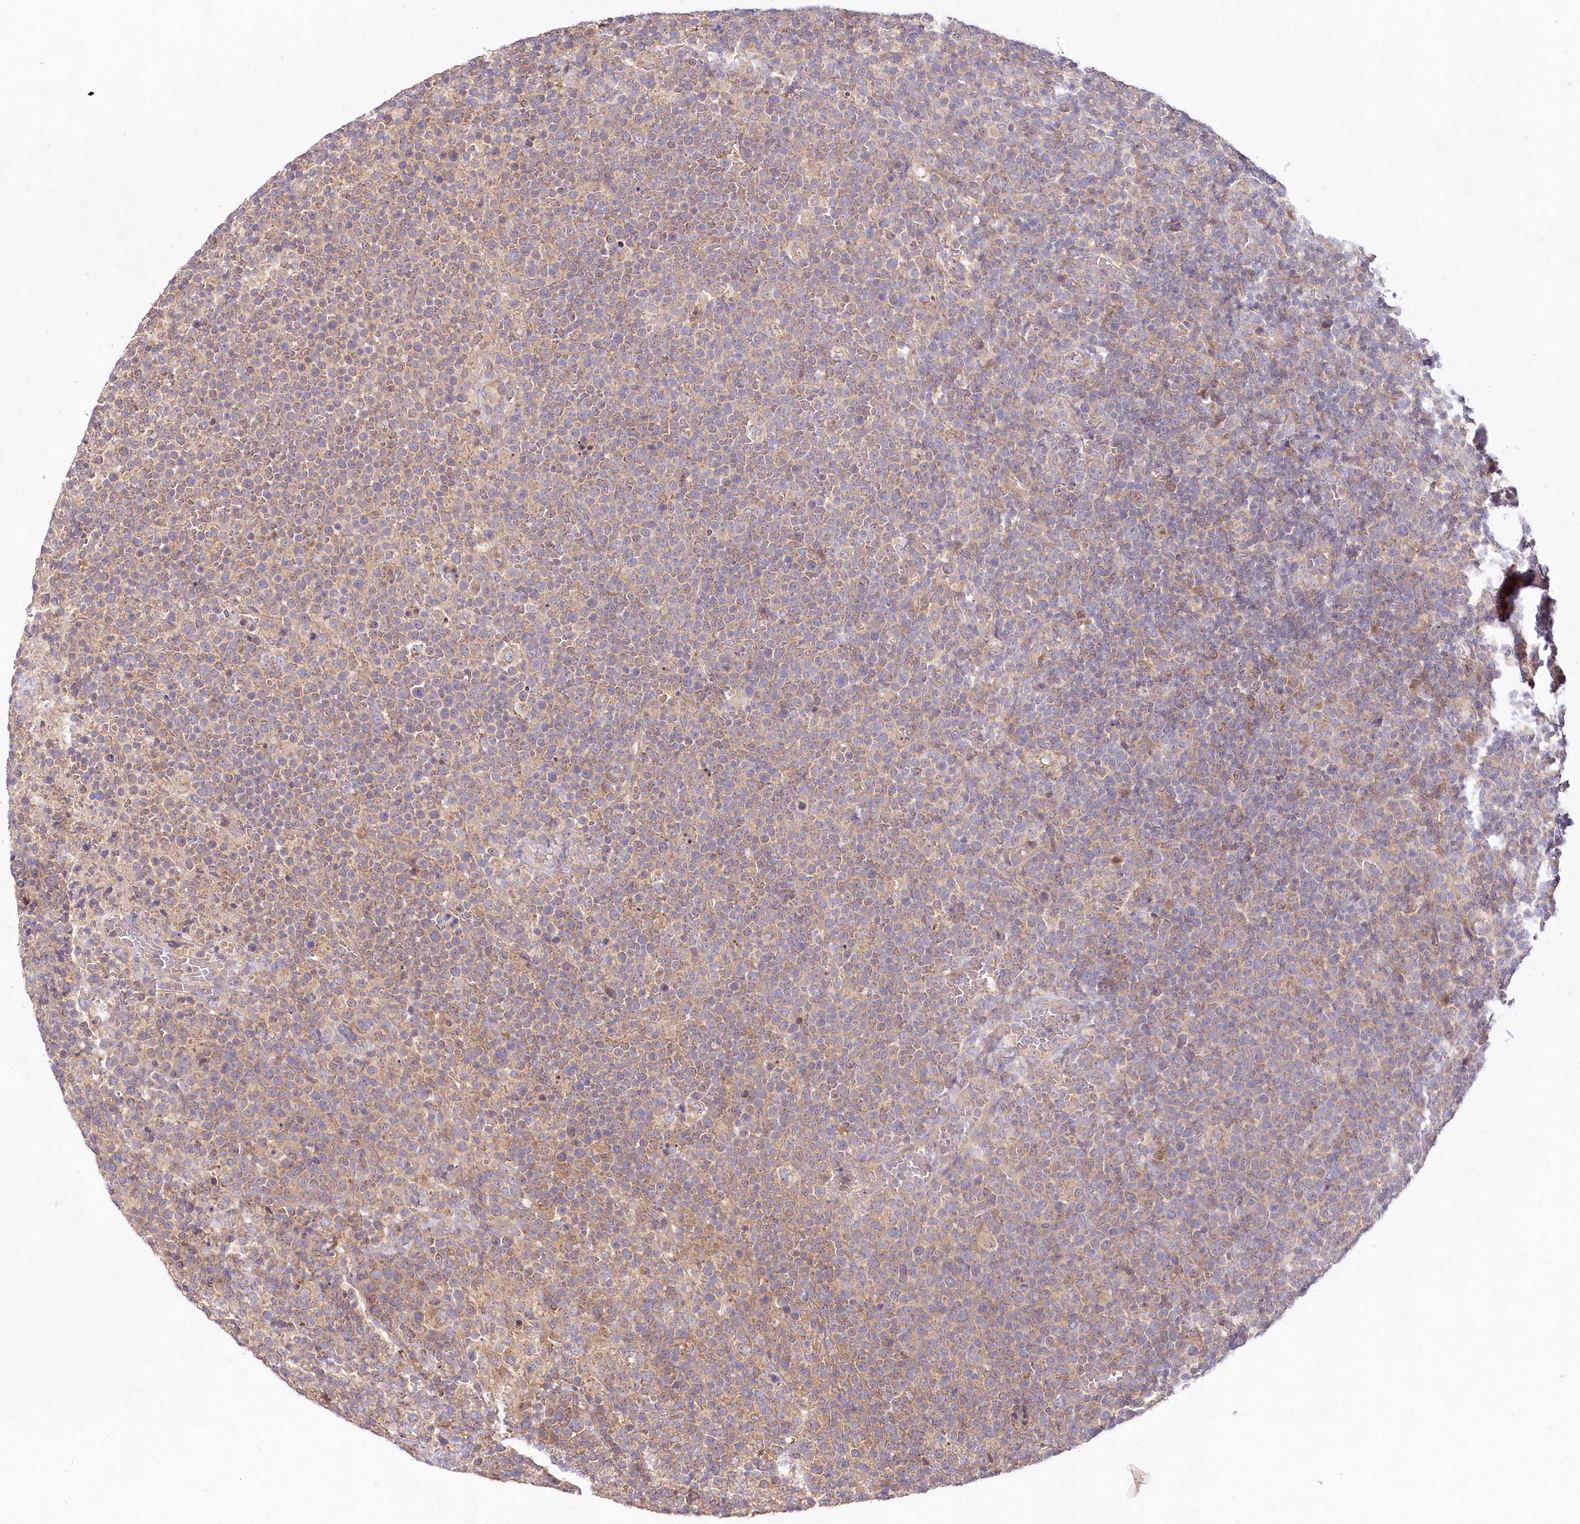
{"staining": {"intensity": "weak", "quantity": "25%-75%", "location": "cytoplasmic/membranous"}, "tissue": "lymphoma", "cell_type": "Tumor cells", "image_type": "cancer", "snomed": [{"axis": "morphology", "description": "Malignant lymphoma, non-Hodgkin's type, High grade"}, {"axis": "topography", "description": "Lymph node"}], "caption": "Protein expression analysis of lymphoma reveals weak cytoplasmic/membranous positivity in about 25%-75% of tumor cells.", "gene": "PYROXD1", "patient": {"sex": "male", "age": 61}}